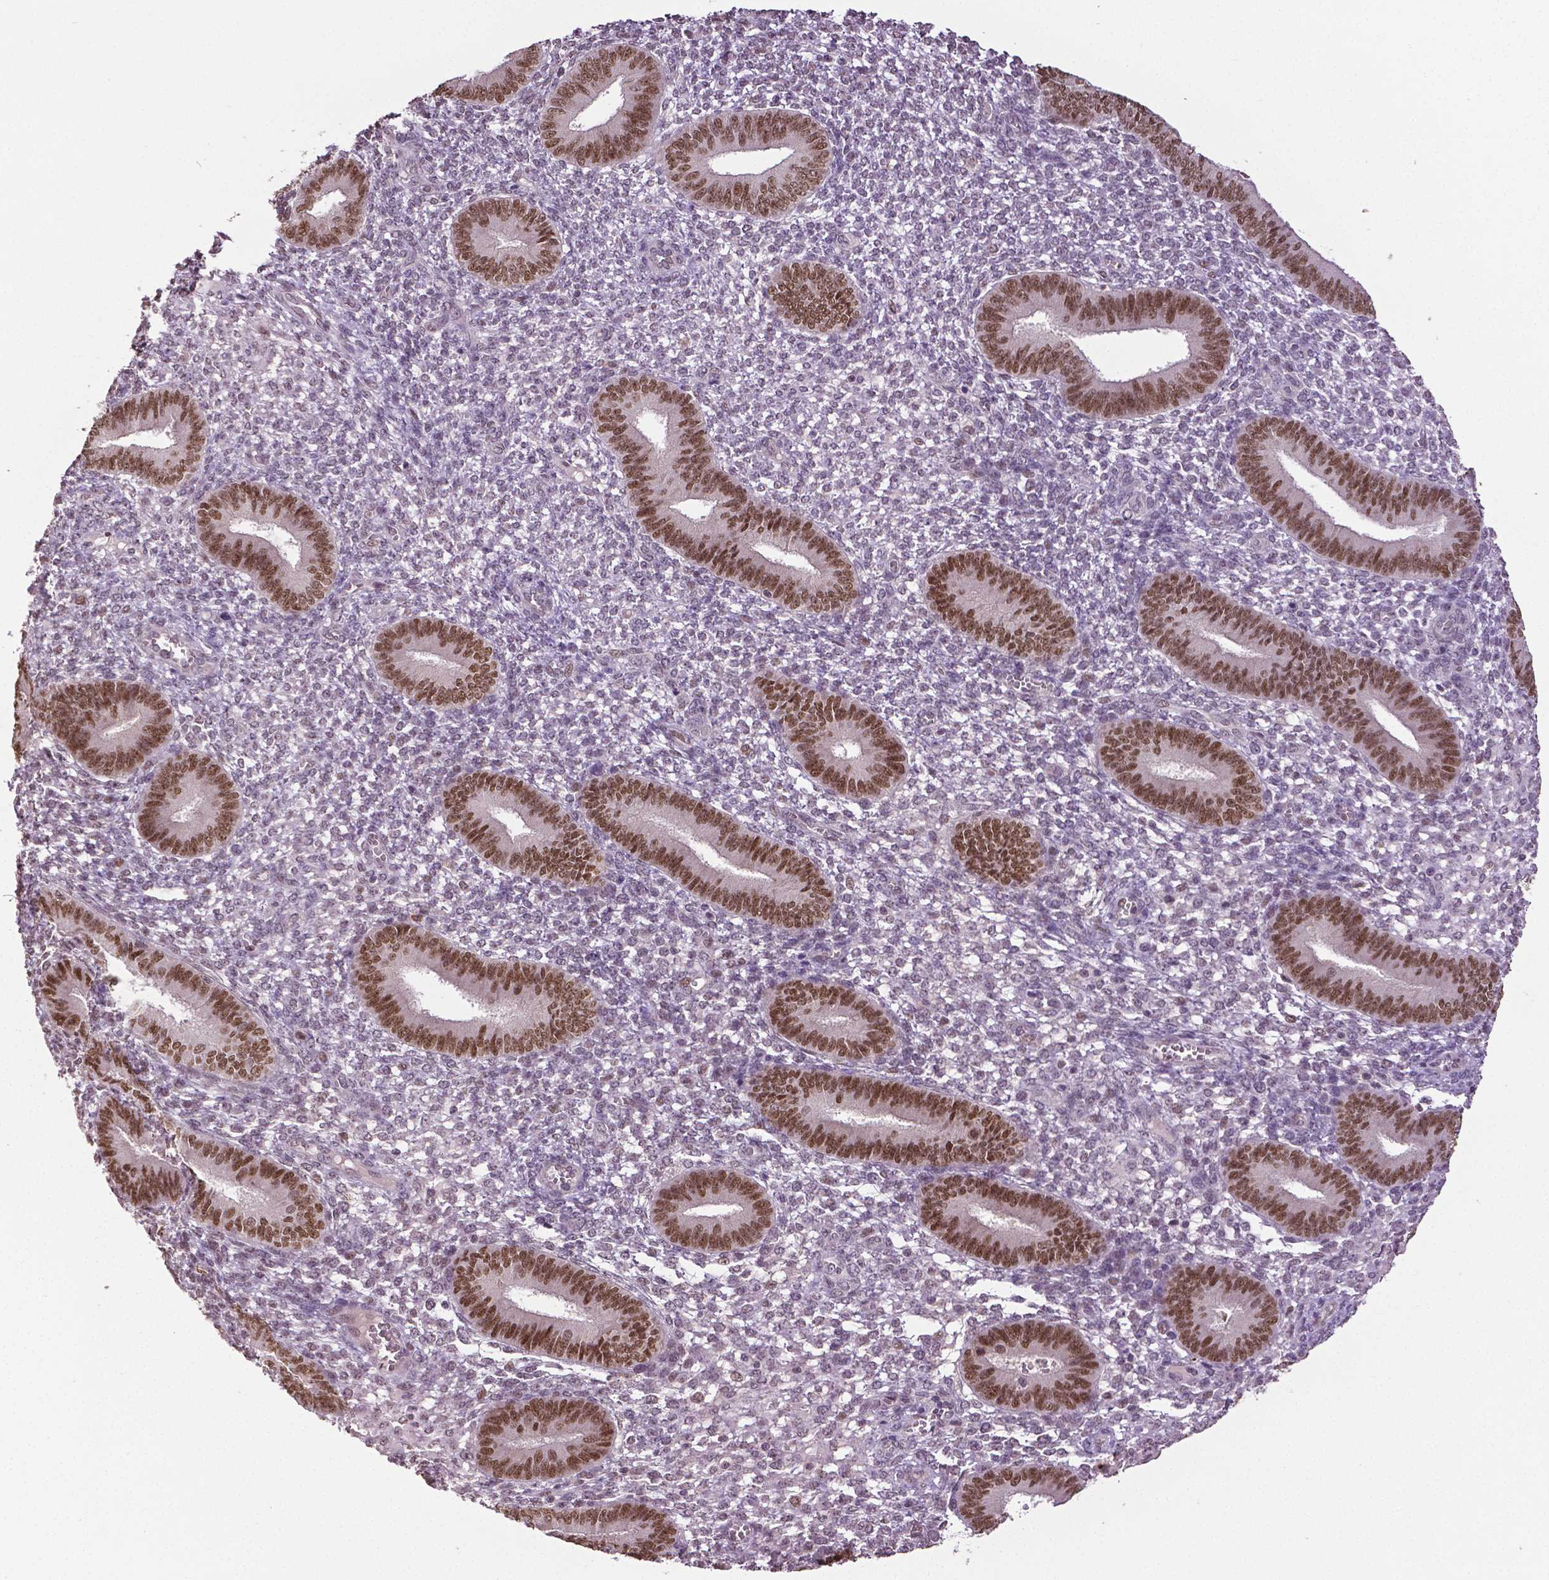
{"staining": {"intensity": "negative", "quantity": "none", "location": "none"}, "tissue": "endometrium", "cell_type": "Cells in endometrial stroma", "image_type": "normal", "snomed": [{"axis": "morphology", "description": "Normal tissue, NOS"}, {"axis": "topography", "description": "Endometrium"}], "caption": "Immunohistochemistry (IHC) micrograph of normal endometrium: endometrium stained with DAB (3,3'-diaminobenzidine) demonstrates no significant protein positivity in cells in endometrial stroma.", "gene": "DLX5", "patient": {"sex": "female", "age": 42}}